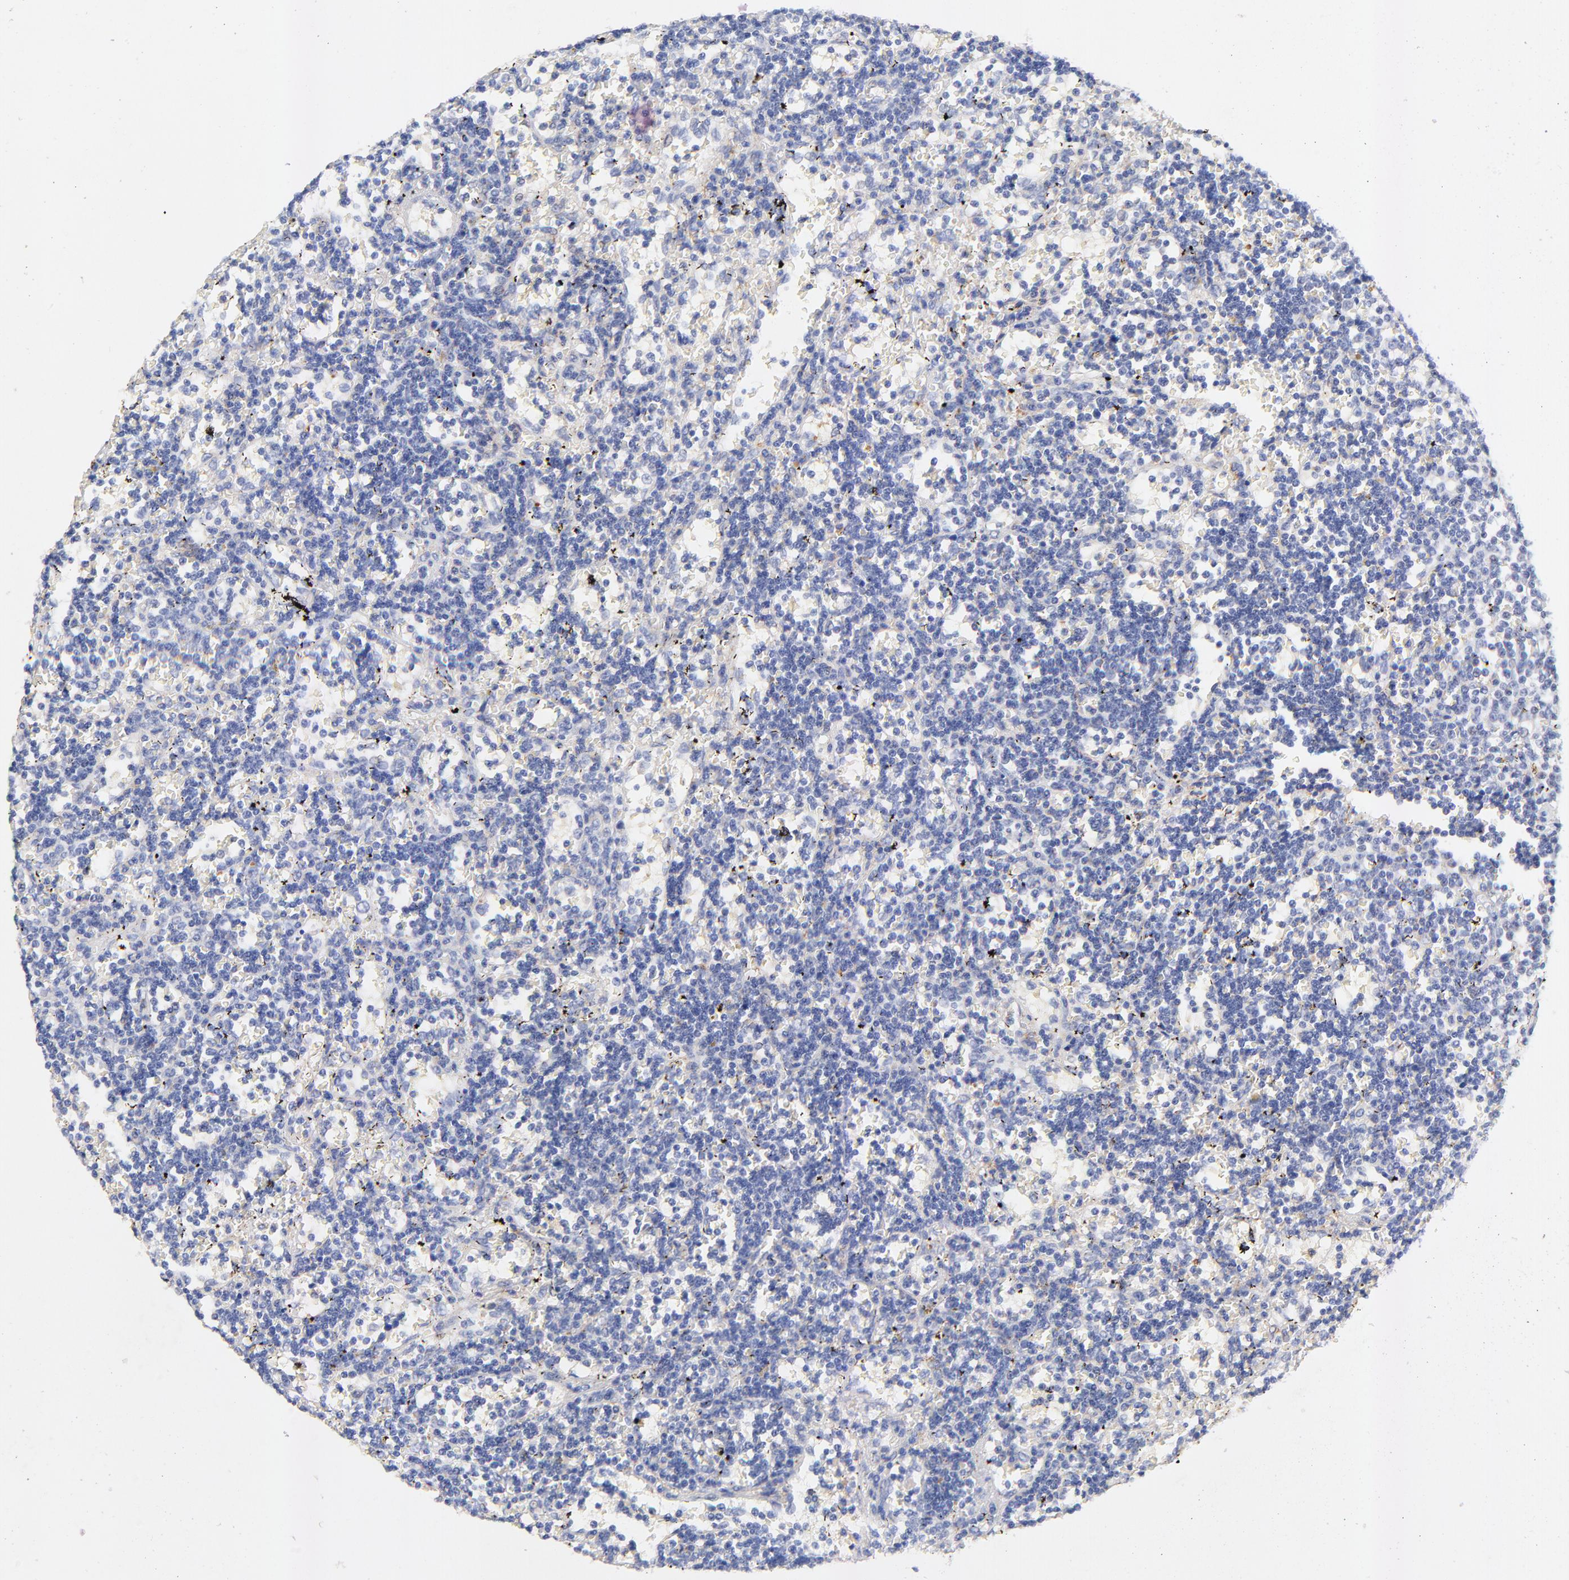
{"staining": {"intensity": "negative", "quantity": "none", "location": "none"}, "tissue": "lymphoma", "cell_type": "Tumor cells", "image_type": "cancer", "snomed": [{"axis": "morphology", "description": "Malignant lymphoma, non-Hodgkin's type, Low grade"}, {"axis": "topography", "description": "Spleen"}], "caption": "Human malignant lymphoma, non-Hodgkin's type (low-grade) stained for a protein using immunohistochemistry (IHC) demonstrates no expression in tumor cells.", "gene": "FAM117B", "patient": {"sex": "male", "age": 60}}